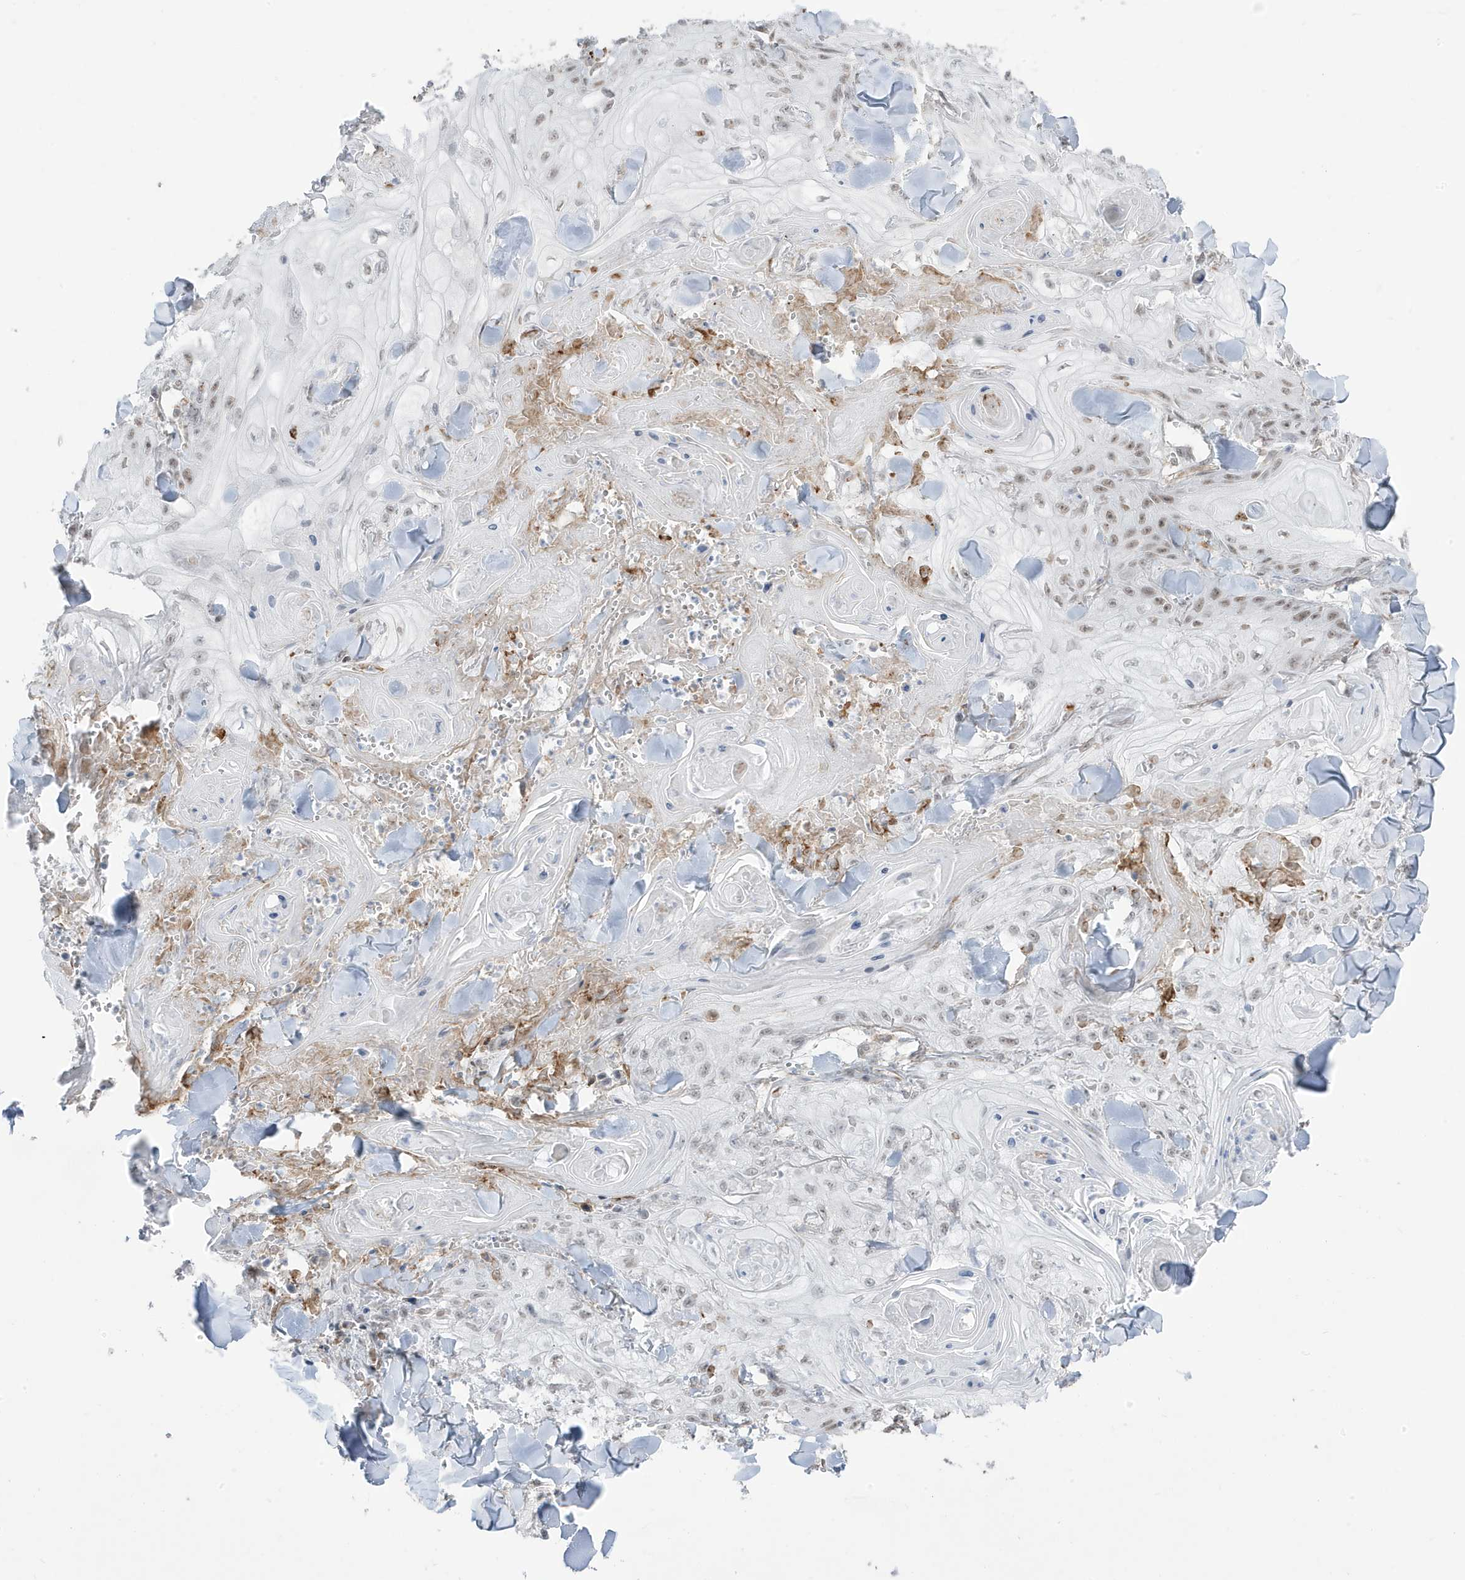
{"staining": {"intensity": "weak", "quantity": "25%-75%", "location": "nuclear"}, "tissue": "skin cancer", "cell_type": "Tumor cells", "image_type": "cancer", "snomed": [{"axis": "morphology", "description": "Squamous cell carcinoma, NOS"}, {"axis": "topography", "description": "Skin"}], "caption": "Immunohistochemical staining of skin squamous cell carcinoma demonstrates weak nuclear protein staining in about 25%-75% of tumor cells.", "gene": "ADAMTSL3", "patient": {"sex": "male", "age": 74}}